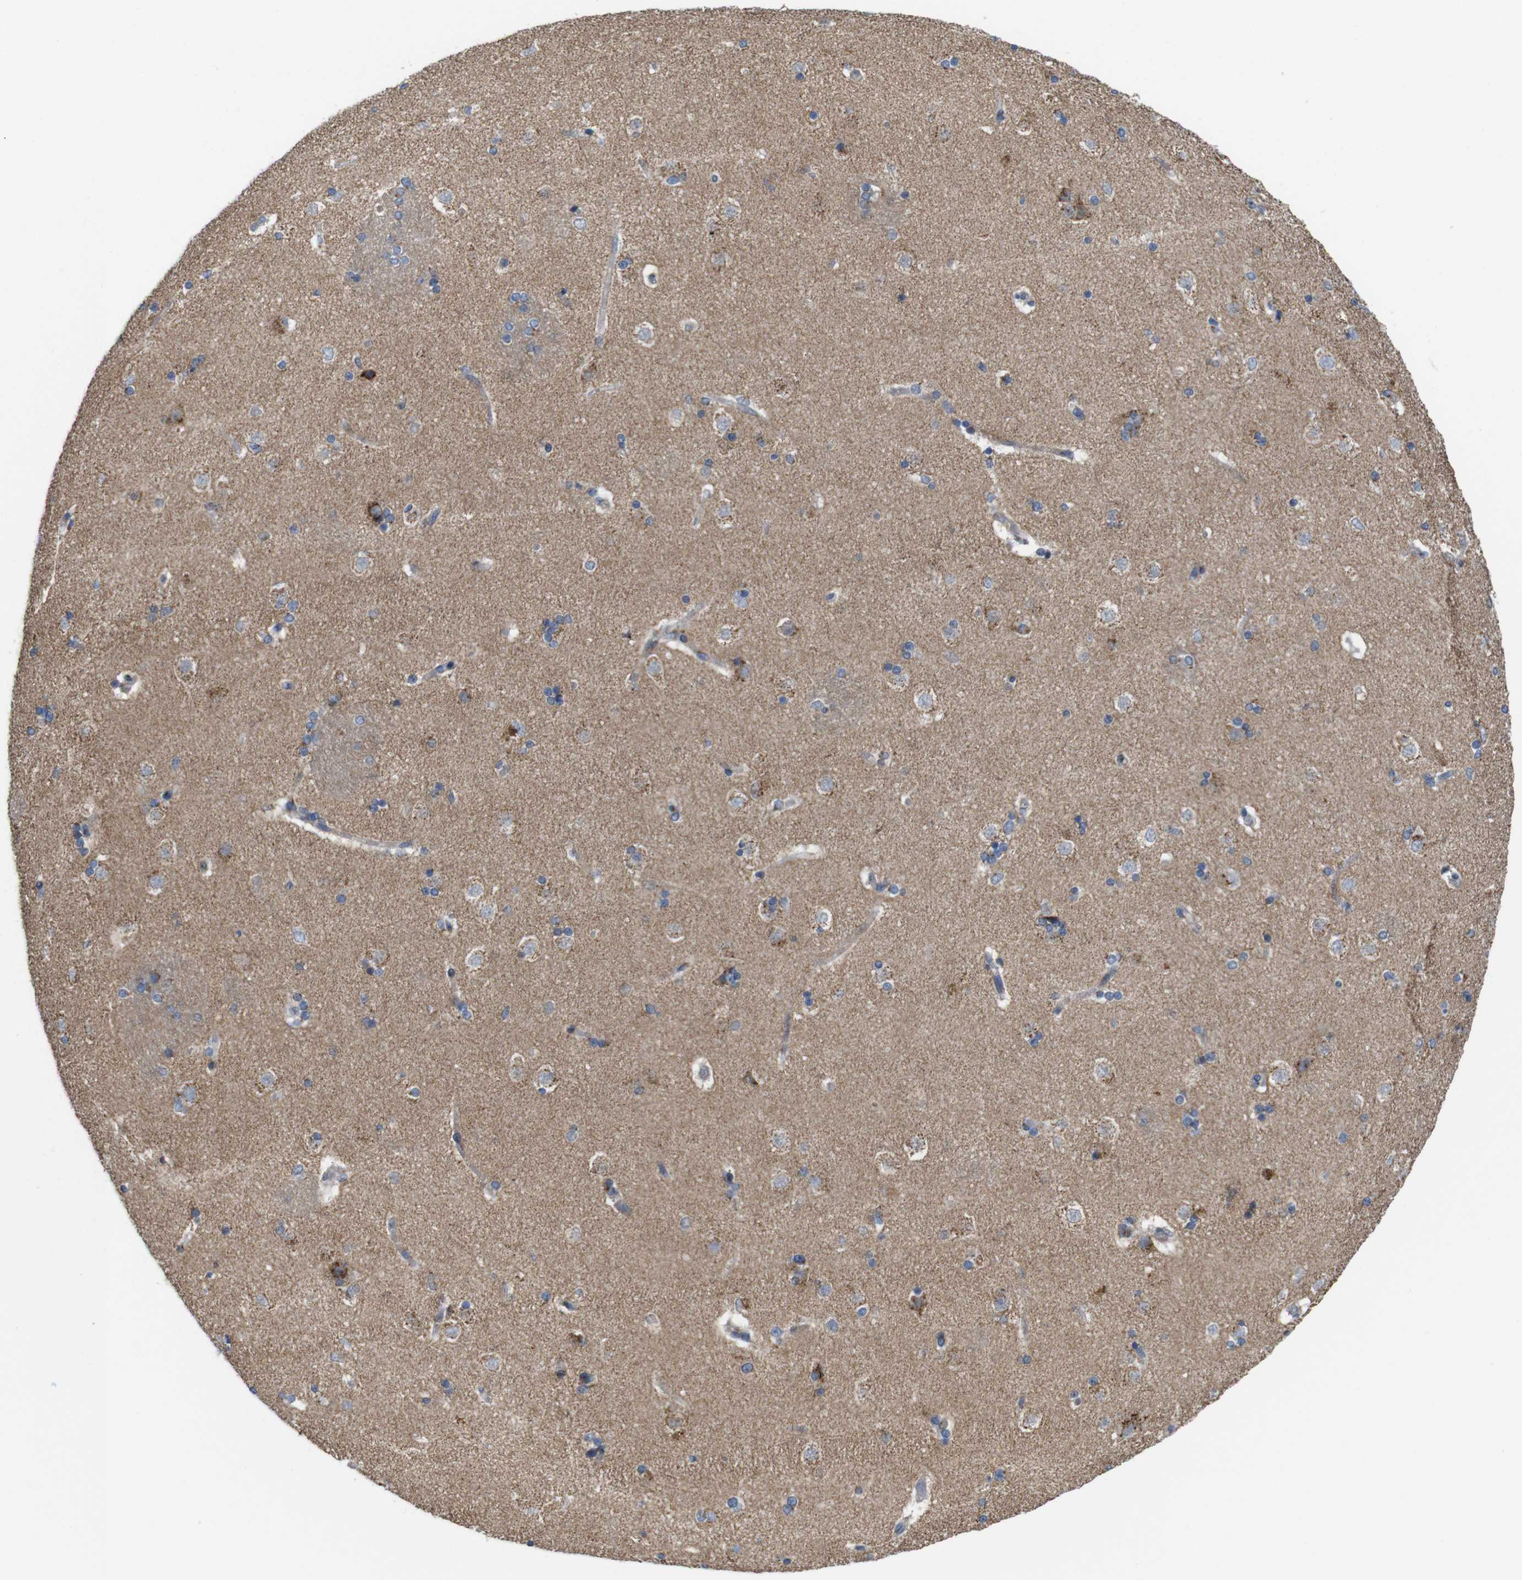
{"staining": {"intensity": "negative", "quantity": "none", "location": "none"}, "tissue": "caudate", "cell_type": "Glial cells", "image_type": "normal", "snomed": [{"axis": "morphology", "description": "Normal tissue, NOS"}, {"axis": "topography", "description": "Lateral ventricle wall"}], "caption": "Immunohistochemistry (IHC) micrograph of normal caudate: human caudate stained with DAB demonstrates no significant protein expression in glial cells. (Immunohistochemistry (IHC), brightfield microscopy, high magnification).", "gene": "EFCAB14", "patient": {"sex": "female", "age": 19}}